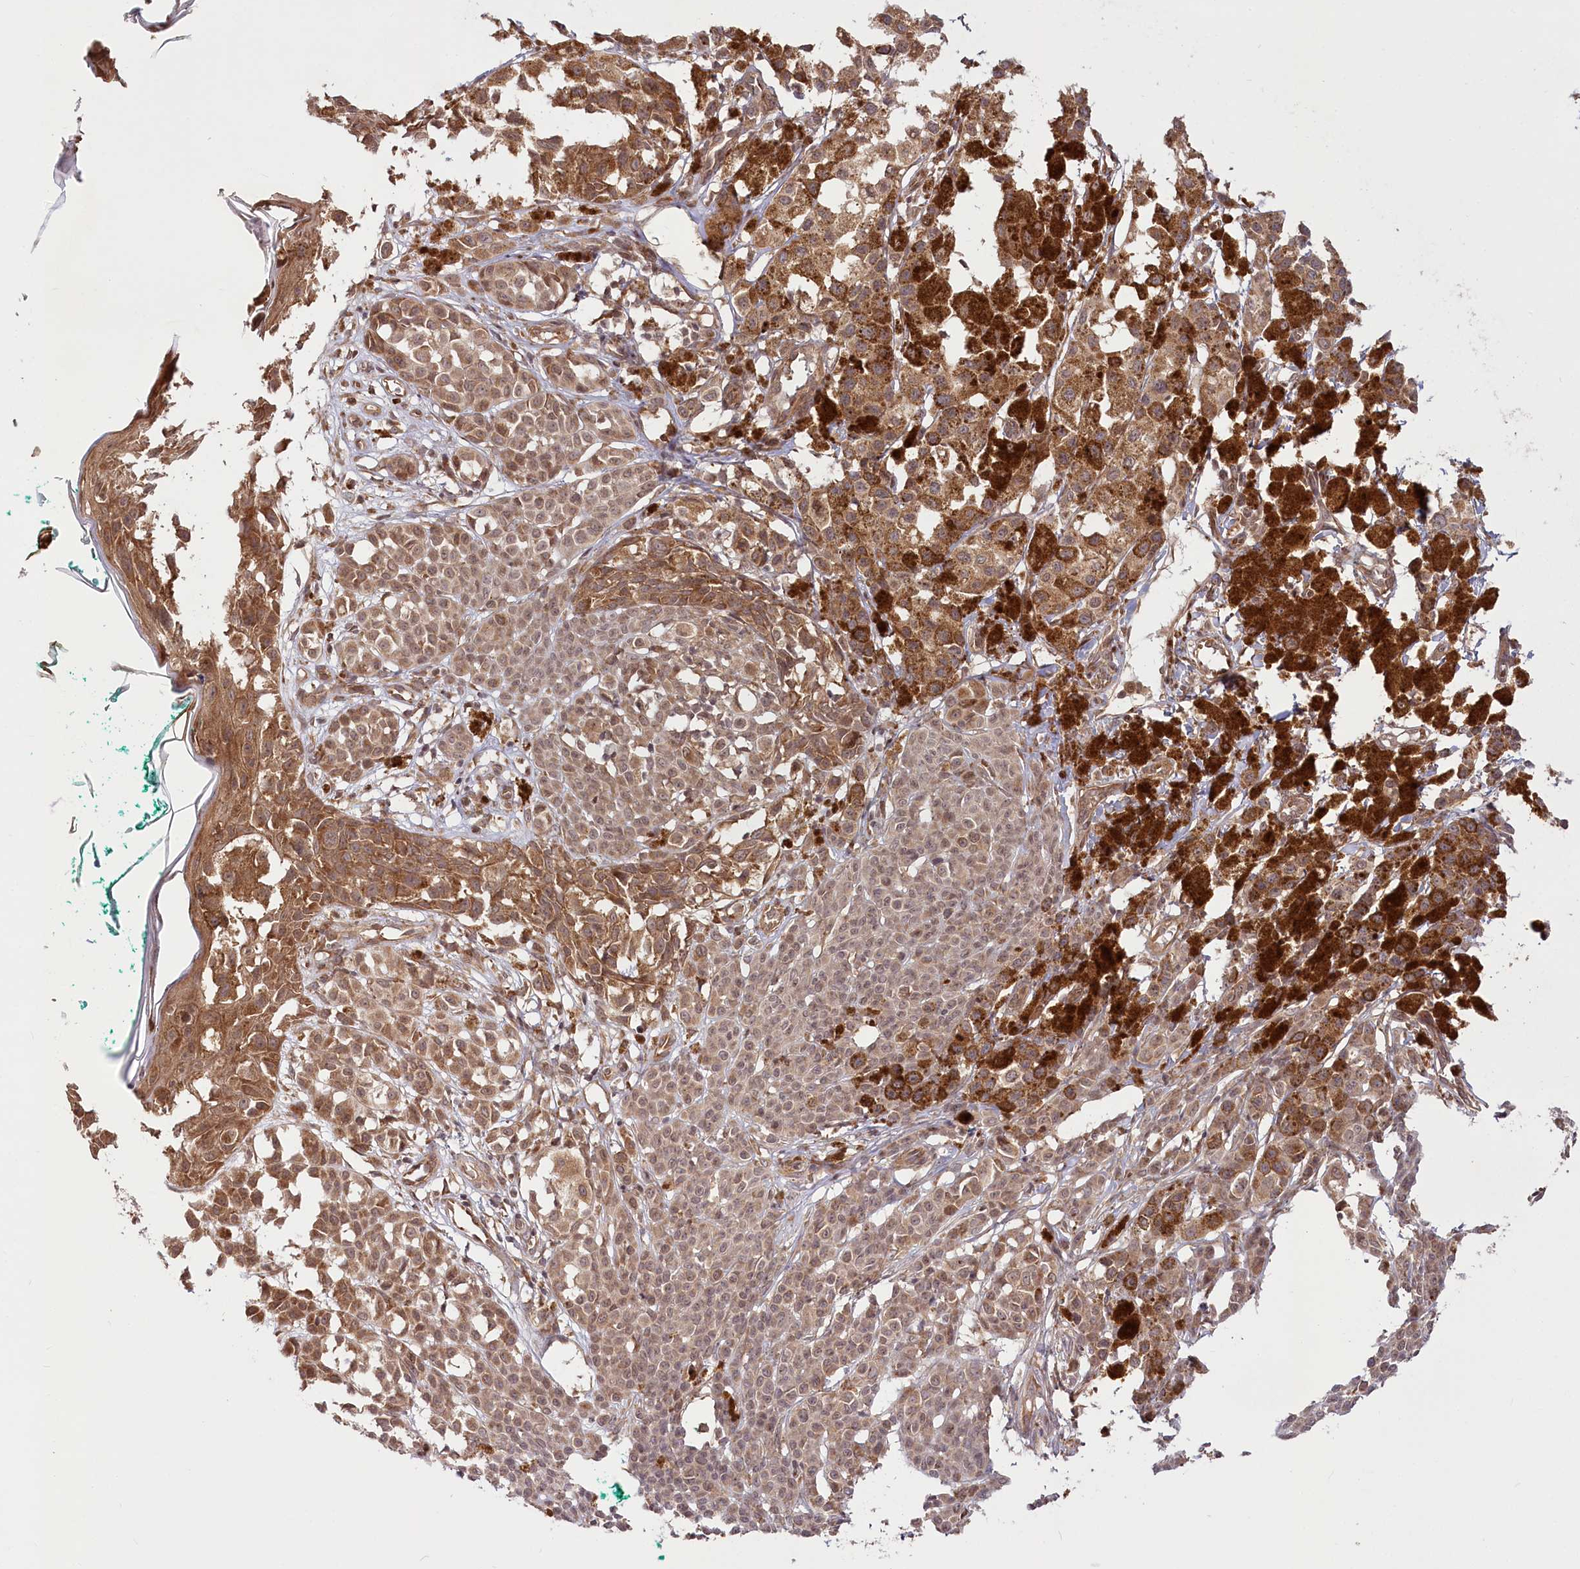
{"staining": {"intensity": "moderate", "quantity": ">75%", "location": "cytoplasmic/membranous,nuclear"}, "tissue": "melanoma", "cell_type": "Tumor cells", "image_type": "cancer", "snomed": [{"axis": "morphology", "description": "Malignant melanoma, NOS"}, {"axis": "topography", "description": "Skin of leg"}], "caption": "Immunohistochemical staining of malignant melanoma exhibits medium levels of moderate cytoplasmic/membranous and nuclear protein expression in about >75% of tumor cells. (brown staining indicates protein expression, while blue staining denotes nuclei).", "gene": "CEP70", "patient": {"sex": "female", "age": 72}}